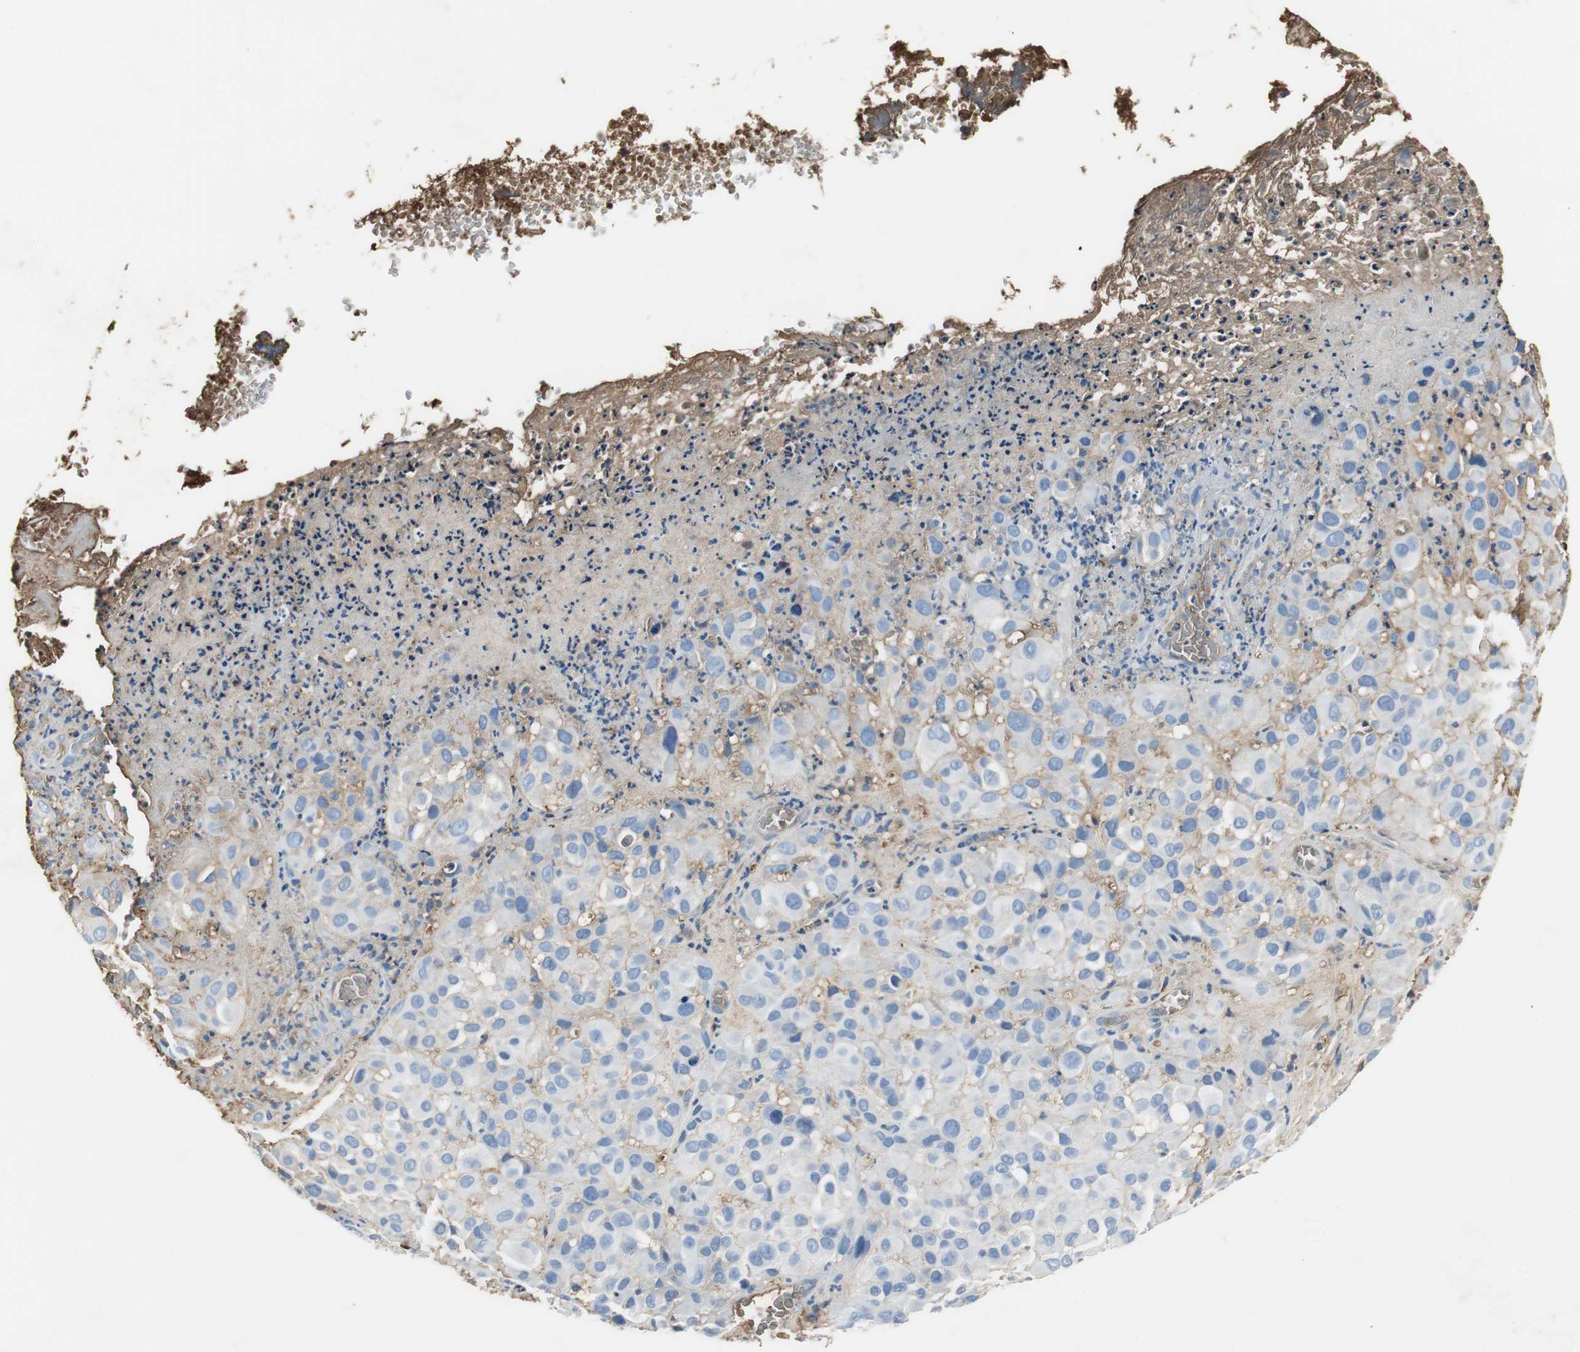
{"staining": {"intensity": "negative", "quantity": "none", "location": "none"}, "tissue": "melanoma", "cell_type": "Tumor cells", "image_type": "cancer", "snomed": [{"axis": "morphology", "description": "Malignant melanoma, NOS"}, {"axis": "topography", "description": "Skin"}], "caption": "Melanoma was stained to show a protein in brown. There is no significant positivity in tumor cells.", "gene": "IGHA1", "patient": {"sex": "female", "age": 21}}